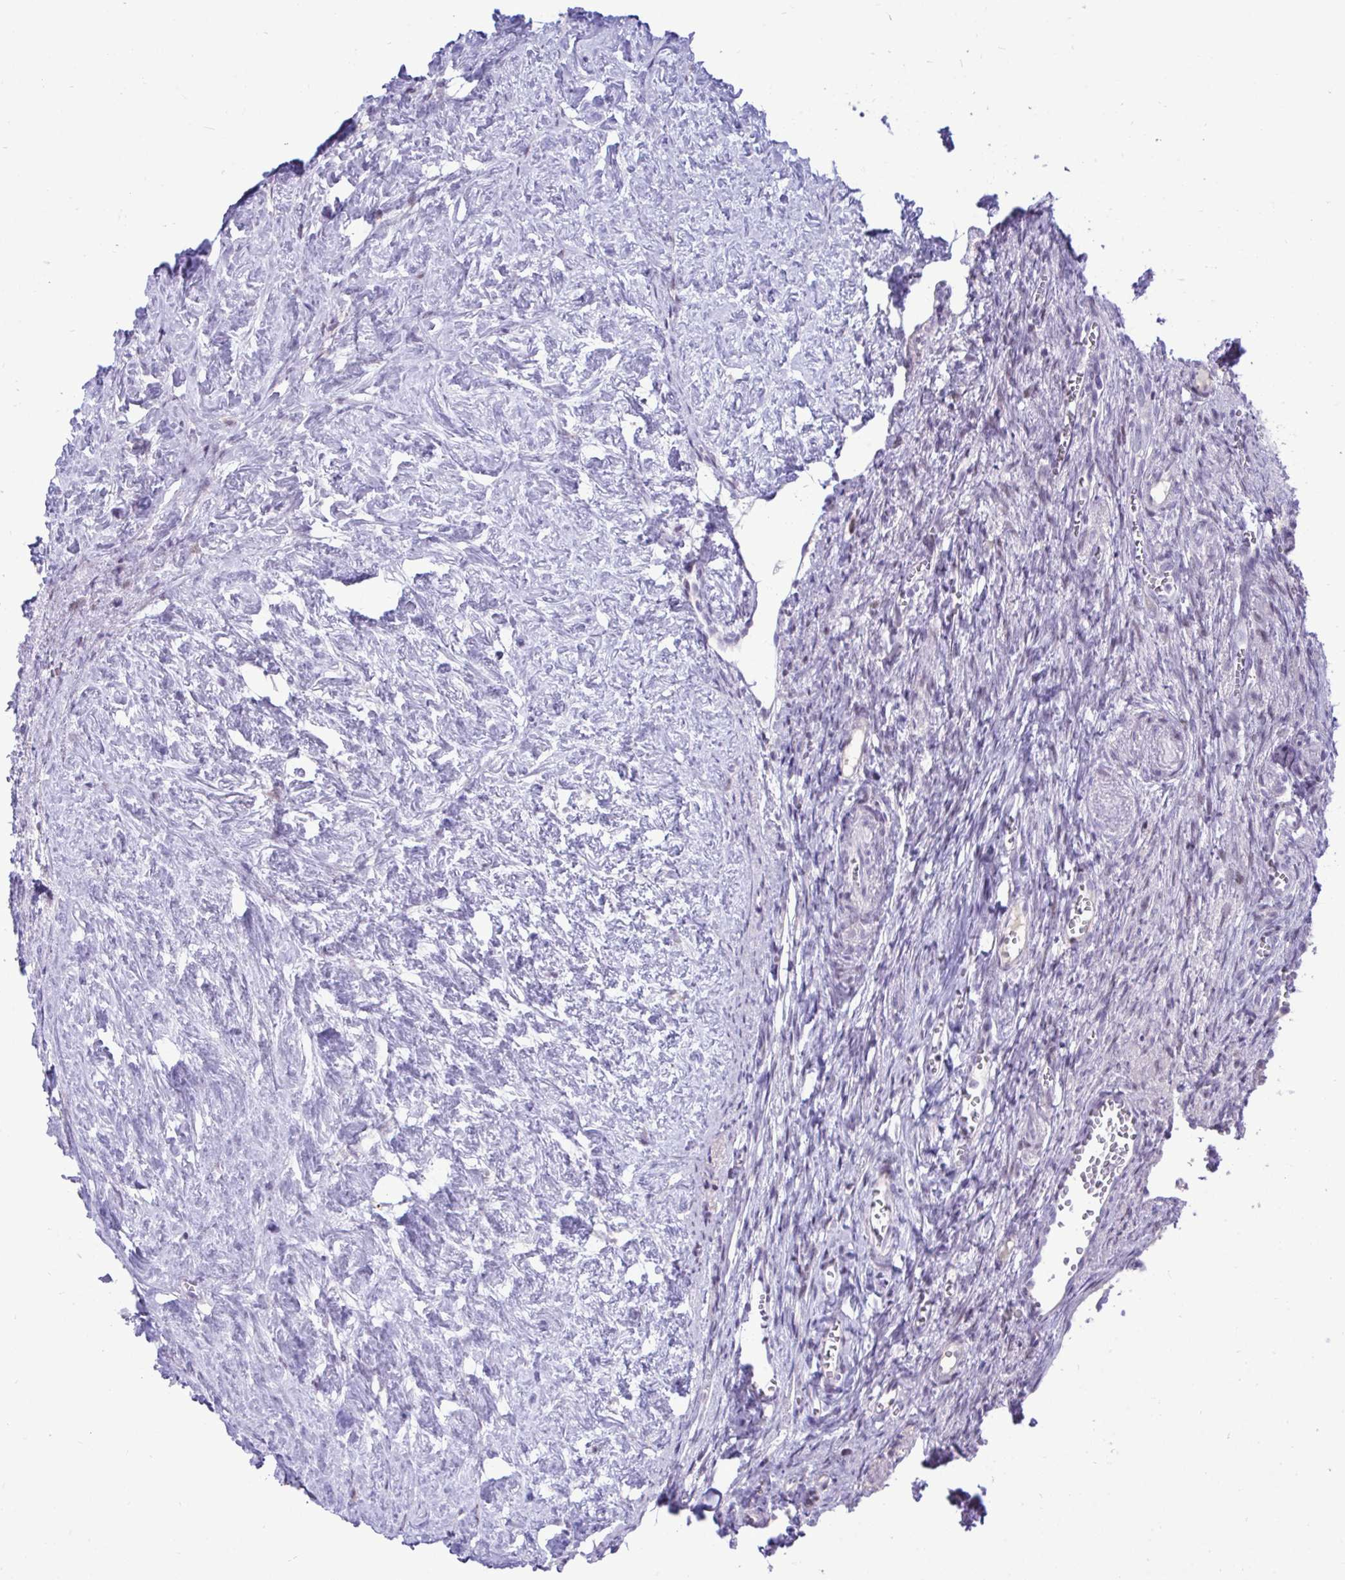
{"staining": {"intensity": "negative", "quantity": "none", "location": "none"}, "tissue": "ovary", "cell_type": "Ovarian stroma cells", "image_type": "normal", "snomed": [{"axis": "morphology", "description": "Normal tissue, NOS"}, {"axis": "topography", "description": "Ovary"}], "caption": "DAB immunohistochemical staining of benign human ovary demonstrates no significant positivity in ovarian stroma cells. (DAB (3,3'-diaminobenzidine) immunohistochemistry (IHC) with hematoxylin counter stain).", "gene": "EPOP", "patient": {"sex": "female", "age": 41}}